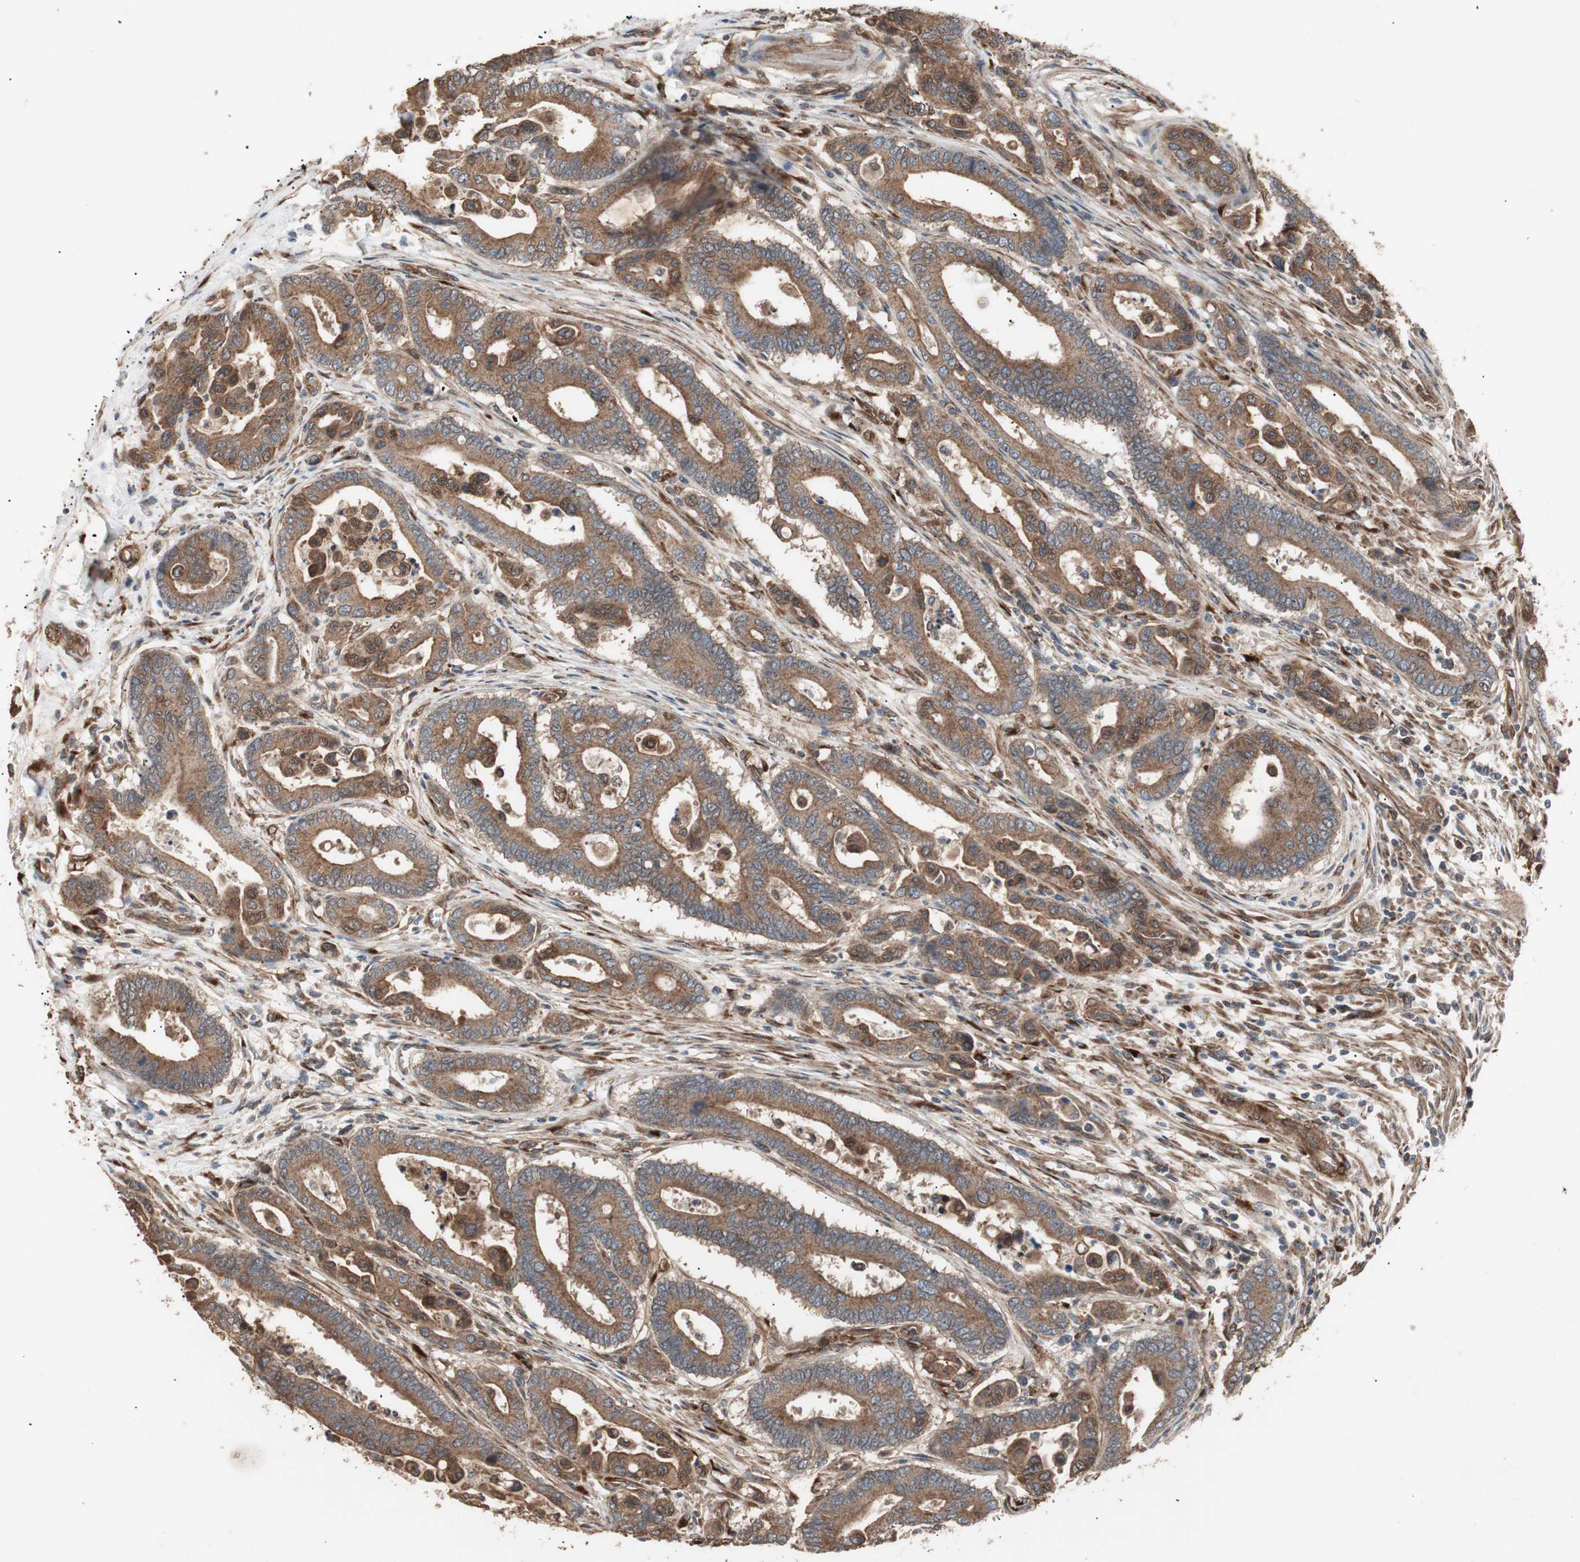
{"staining": {"intensity": "moderate", "quantity": ">75%", "location": "cytoplasmic/membranous"}, "tissue": "colorectal cancer", "cell_type": "Tumor cells", "image_type": "cancer", "snomed": [{"axis": "morphology", "description": "Normal tissue, NOS"}, {"axis": "morphology", "description": "Adenocarcinoma, NOS"}, {"axis": "topography", "description": "Colon"}], "caption": "Immunohistochemical staining of human colorectal adenocarcinoma displays moderate cytoplasmic/membranous protein positivity in about >75% of tumor cells.", "gene": "LZTS1", "patient": {"sex": "male", "age": 82}}